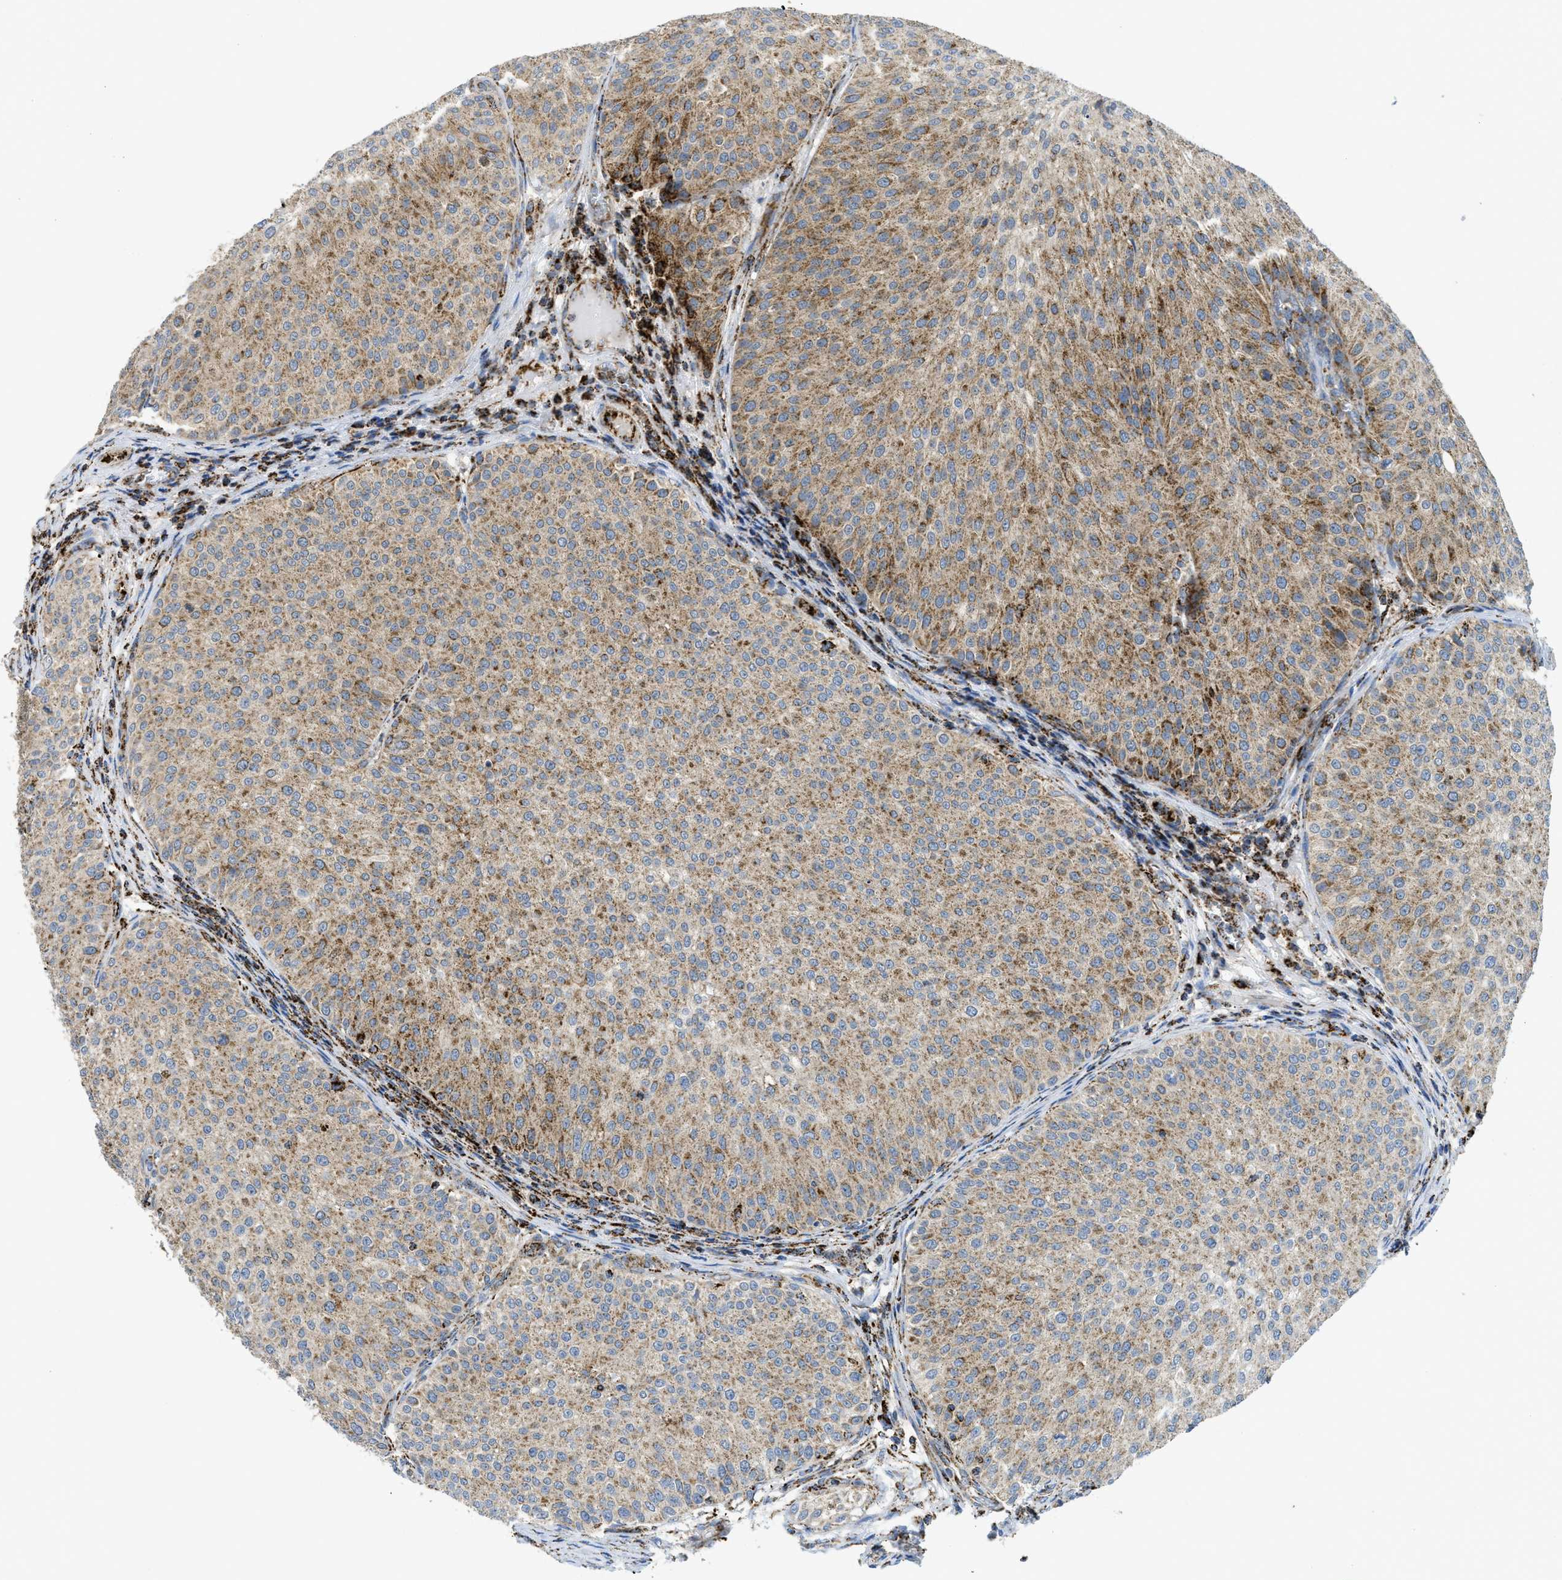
{"staining": {"intensity": "moderate", "quantity": ">75%", "location": "cytoplasmic/membranous"}, "tissue": "urothelial cancer", "cell_type": "Tumor cells", "image_type": "cancer", "snomed": [{"axis": "morphology", "description": "Urothelial carcinoma, Low grade"}, {"axis": "topography", "description": "Smooth muscle"}, {"axis": "topography", "description": "Urinary bladder"}], "caption": "An IHC photomicrograph of tumor tissue is shown. Protein staining in brown highlights moderate cytoplasmic/membranous positivity in urothelial cancer within tumor cells.", "gene": "SQOR", "patient": {"sex": "male", "age": 60}}